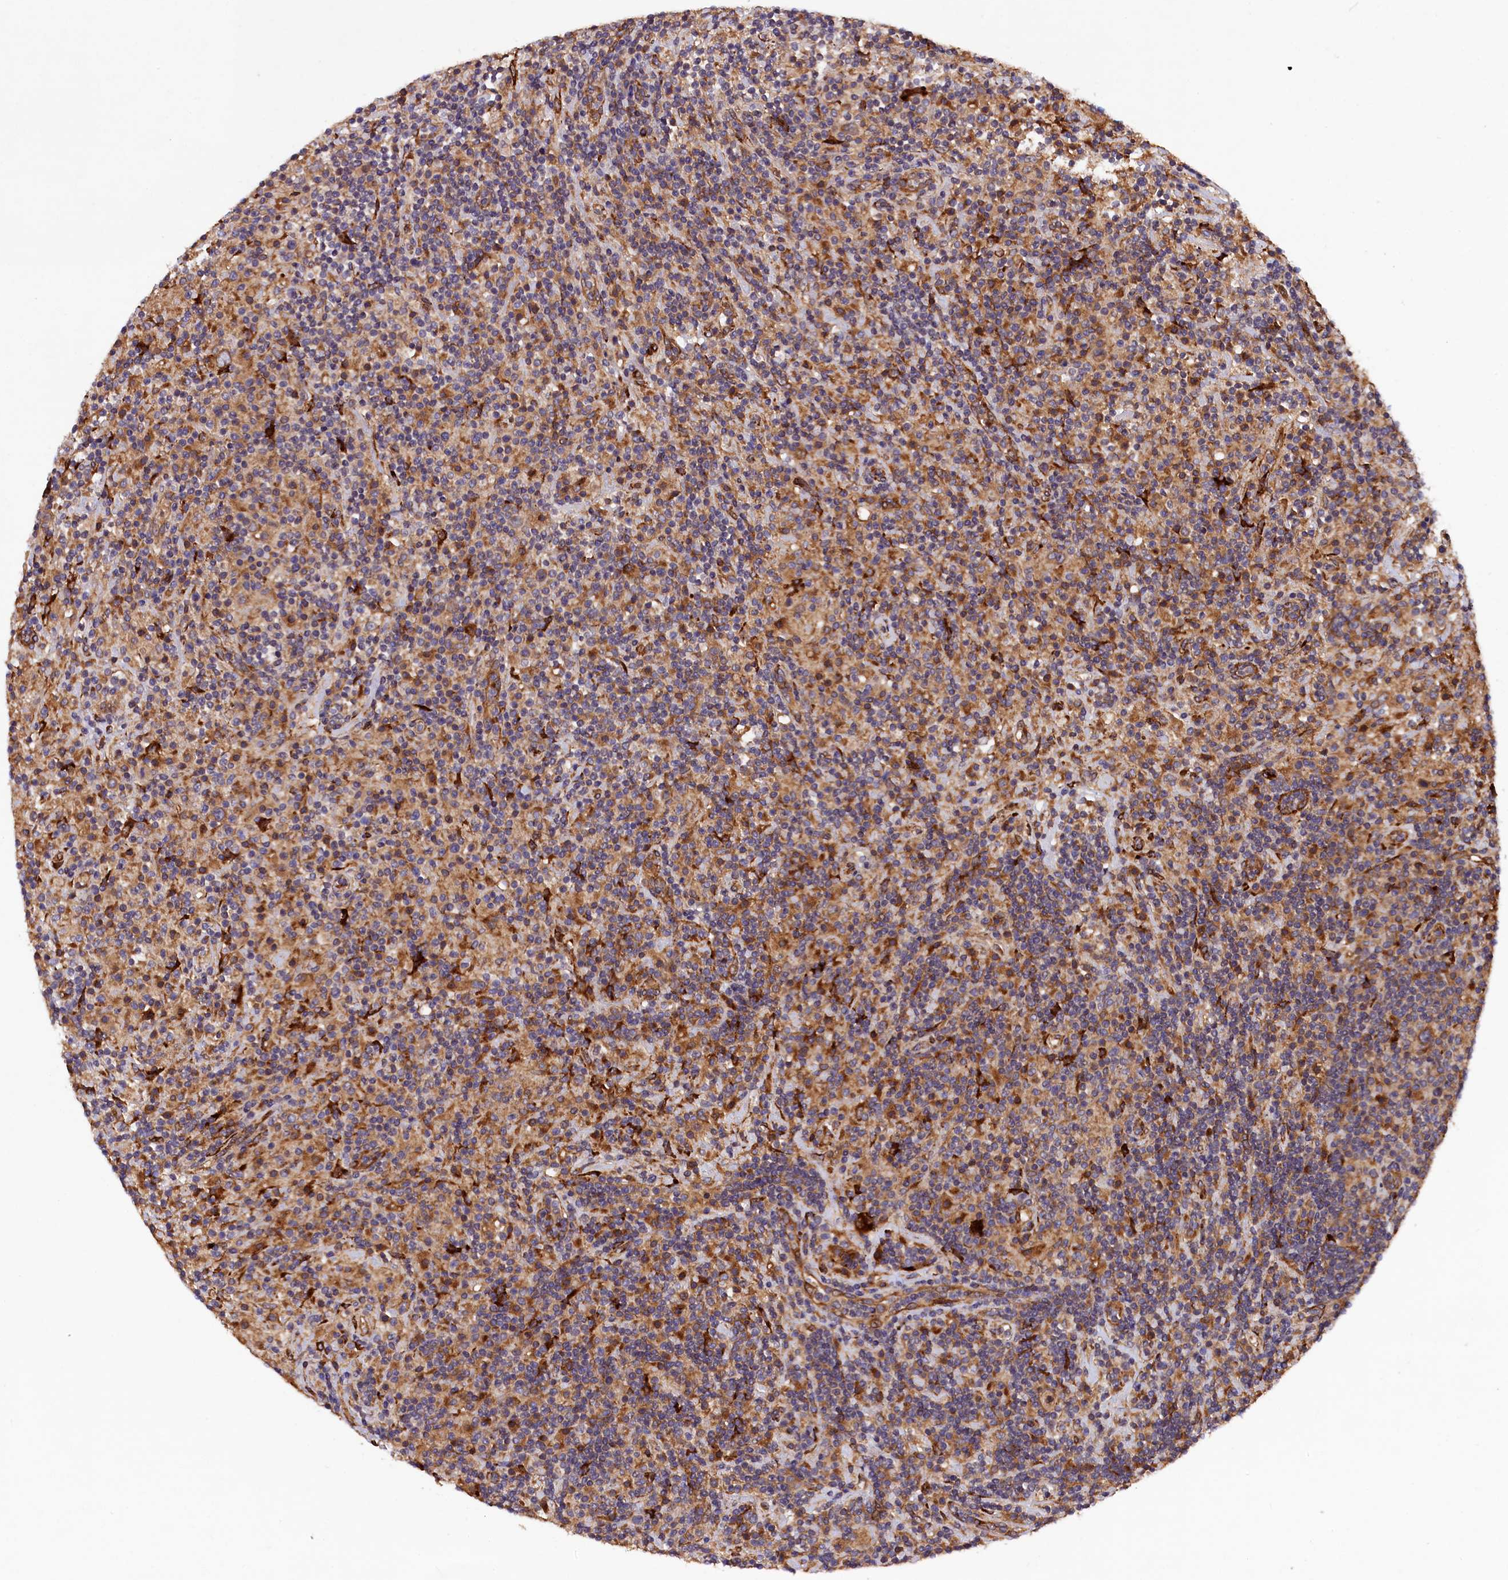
{"staining": {"intensity": "moderate", "quantity": ">75%", "location": "cytoplasmic/membranous"}, "tissue": "lymphoma", "cell_type": "Tumor cells", "image_type": "cancer", "snomed": [{"axis": "morphology", "description": "Hodgkin's disease, NOS"}, {"axis": "topography", "description": "Lymph node"}], "caption": "Protein staining exhibits moderate cytoplasmic/membranous staining in about >75% of tumor cells in Hodgkin's disease.", "gene": "ARRDC4", "patient": {"sex": "male", "age": 70}}